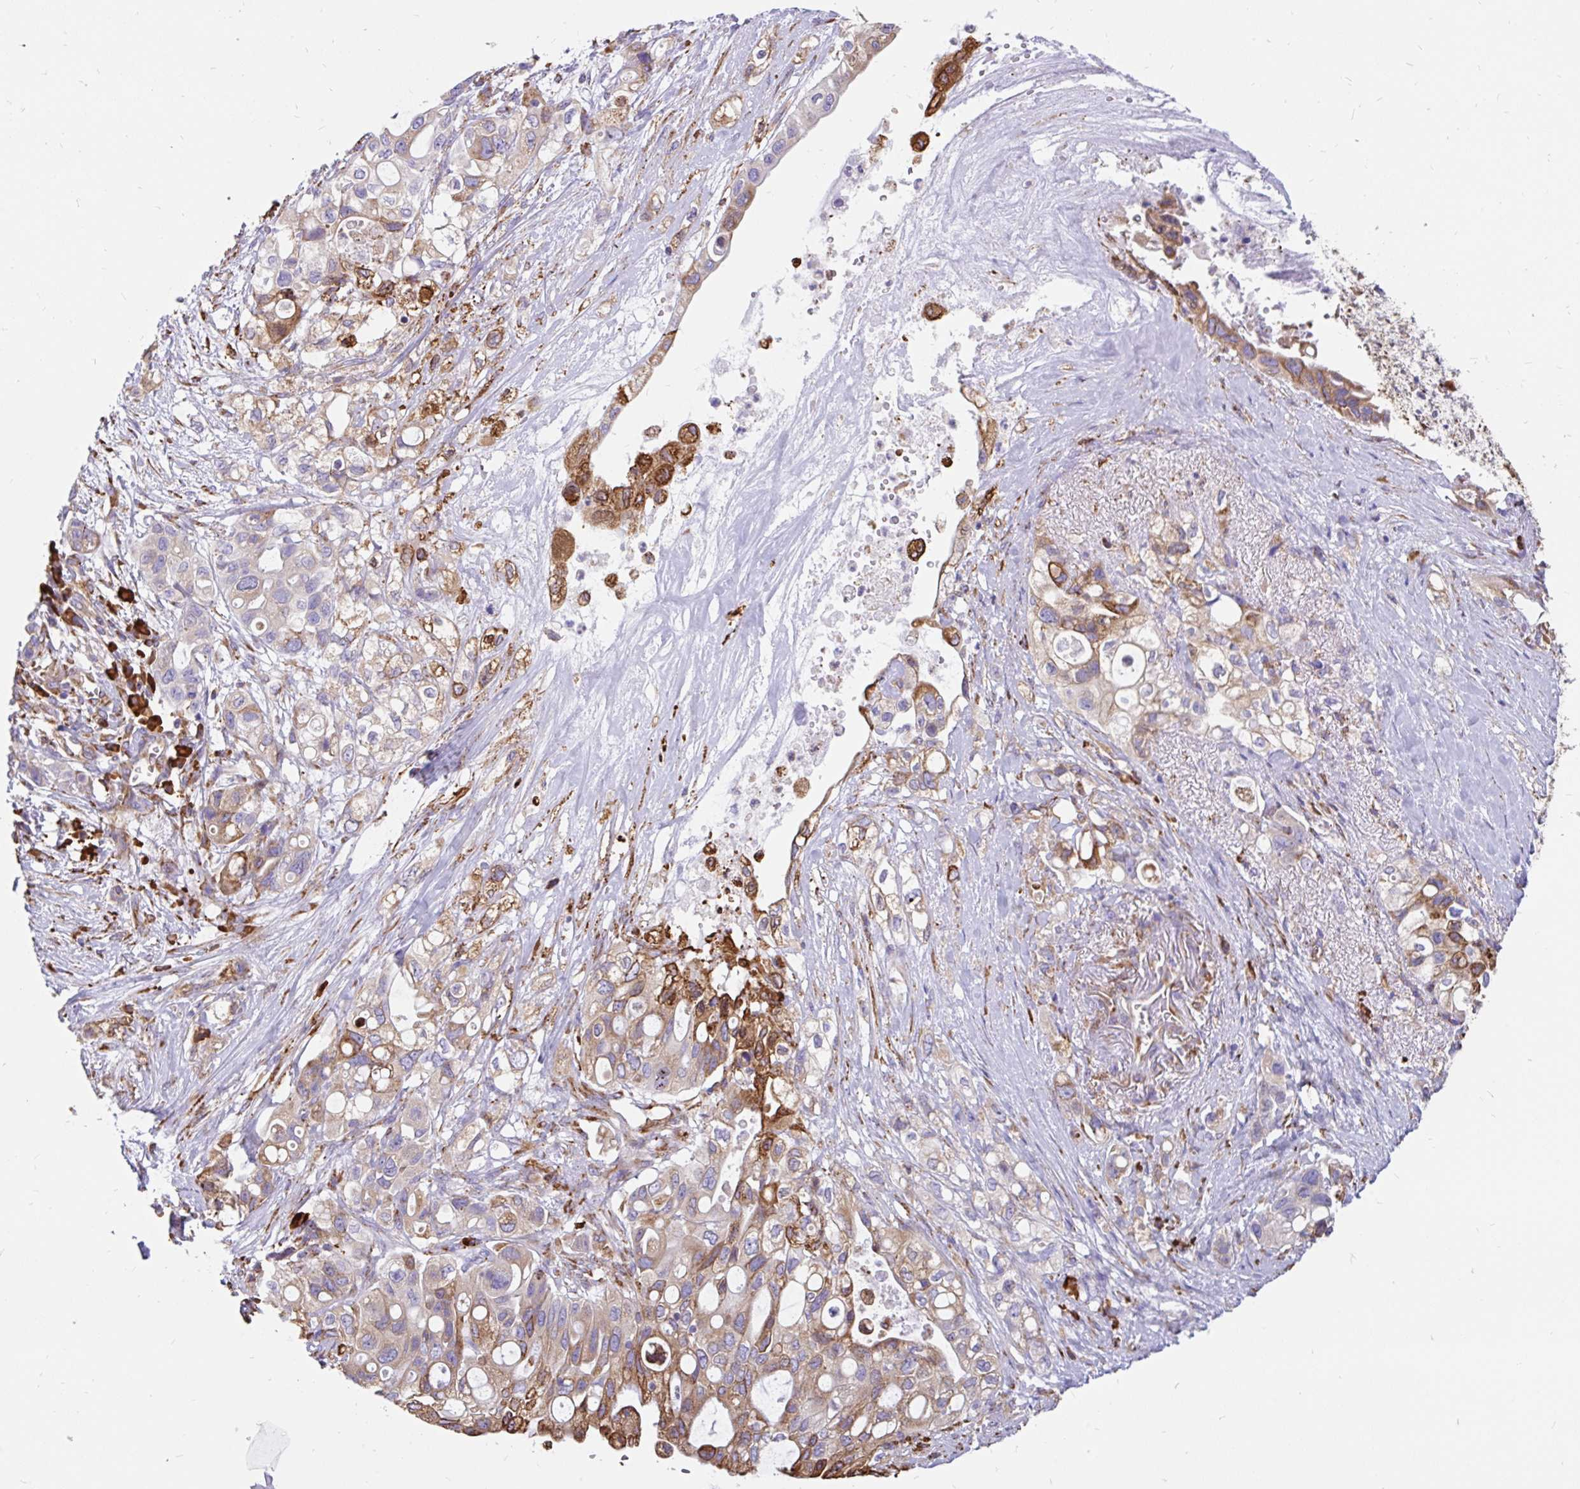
{"staining": {"intensity": "moderate", "quantity": "25%-75%", "location": "cytoplasmic/membranous"}, "tissue": "pancreatic cancer", "cell_type": "Tumor cells", "image_type": "cancer", "snomed": [{"axis": "morphology", "description": "Adenocarcinoma, NOS"}, {"axis": "topography", "description": "Pancreas"}], "caption": "Human pancreatic cancer (adenocarcinoma) stained for a protein (brown) shows moderate cytoplasmic/membranous positive expression in about 25%-75% of tumor cells.", "gene": "EML5", "patient": {"sex": "female", "age": 72}}